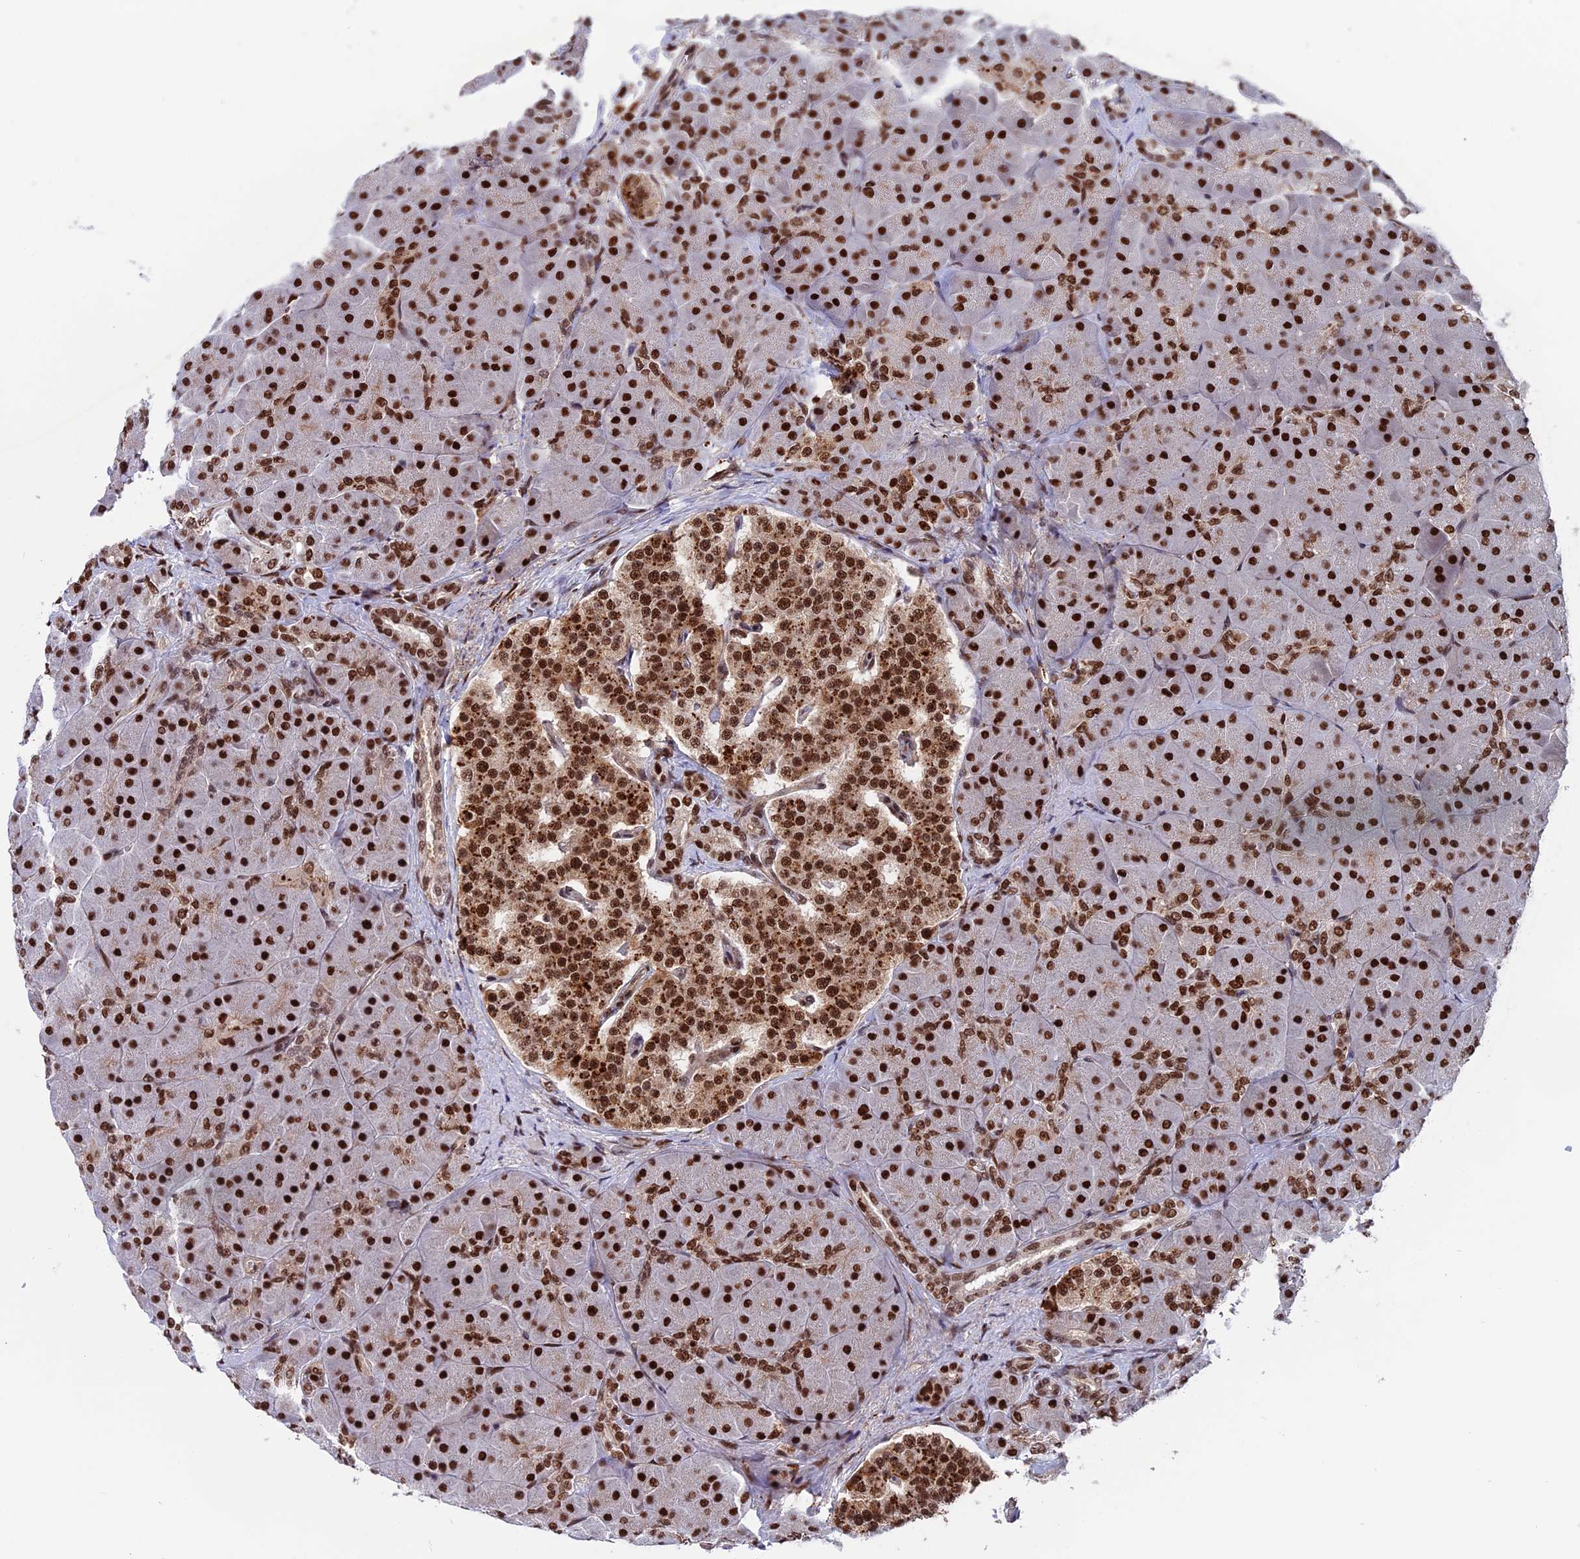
{"staining": {"intensity": "strong", "quantity": ">75%", "location": "nuclear"}, "tissue": "pancreas", "cell_type": "Exocrine glandular cells", "image_type": "normal", "snomed": [{"axis": "morphology", "description": "Normal tissue, NOS"}, {"axis": "topography", "description": "Pancreas"}], "caption": "Normal pancreas displays strong nuclear positivity in approximately >75% of exocrine glandular cells The staining was performed using DAB (3,3'-diaminobenzidine) to visualize the protein expression in brown, while the nuclei were stained in blue with hematoxylin (Magnification: 20x)..", "gene": "RAMACL", "patient": {"sex": "male", "age": 66}}